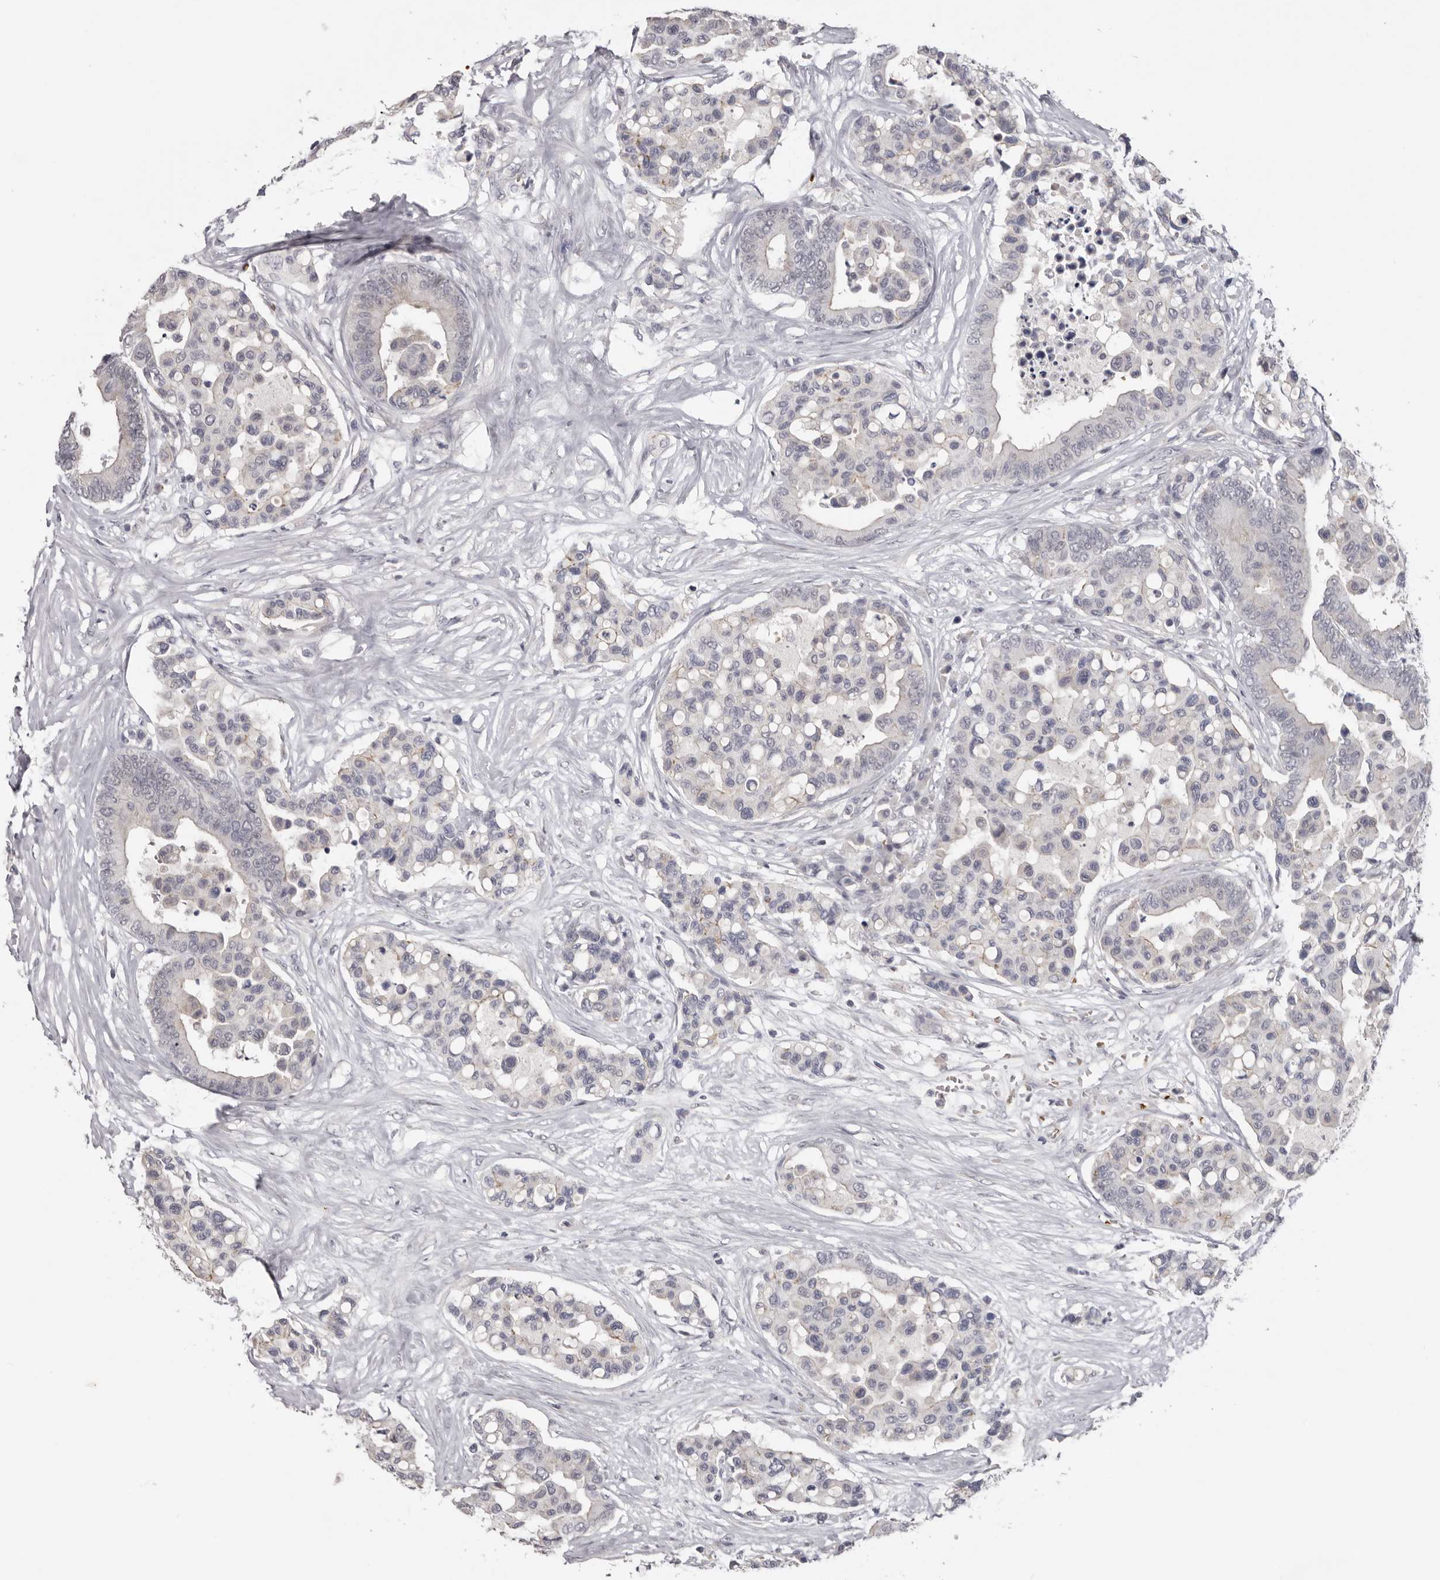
{"staining": {"intensity": "weak", "quantity": "<25%", "location": "cytoplasmic/membranous"}, "tissue": "colorectal cancer", "cell_type": "Tumor cells", "image_type": "cancer", "snomed": [{"axis": "morphology", "description": "Adenocarcinoma, NOS"}, {"axis": "topography", "description": "Colon"}], "caption": "Colorectal adenocarcinoma was stained to show a protein in brown. There is no significant positivity in tumor cells.", "gene": "TNR", "patient": {"sex": "male", "age": 82}}